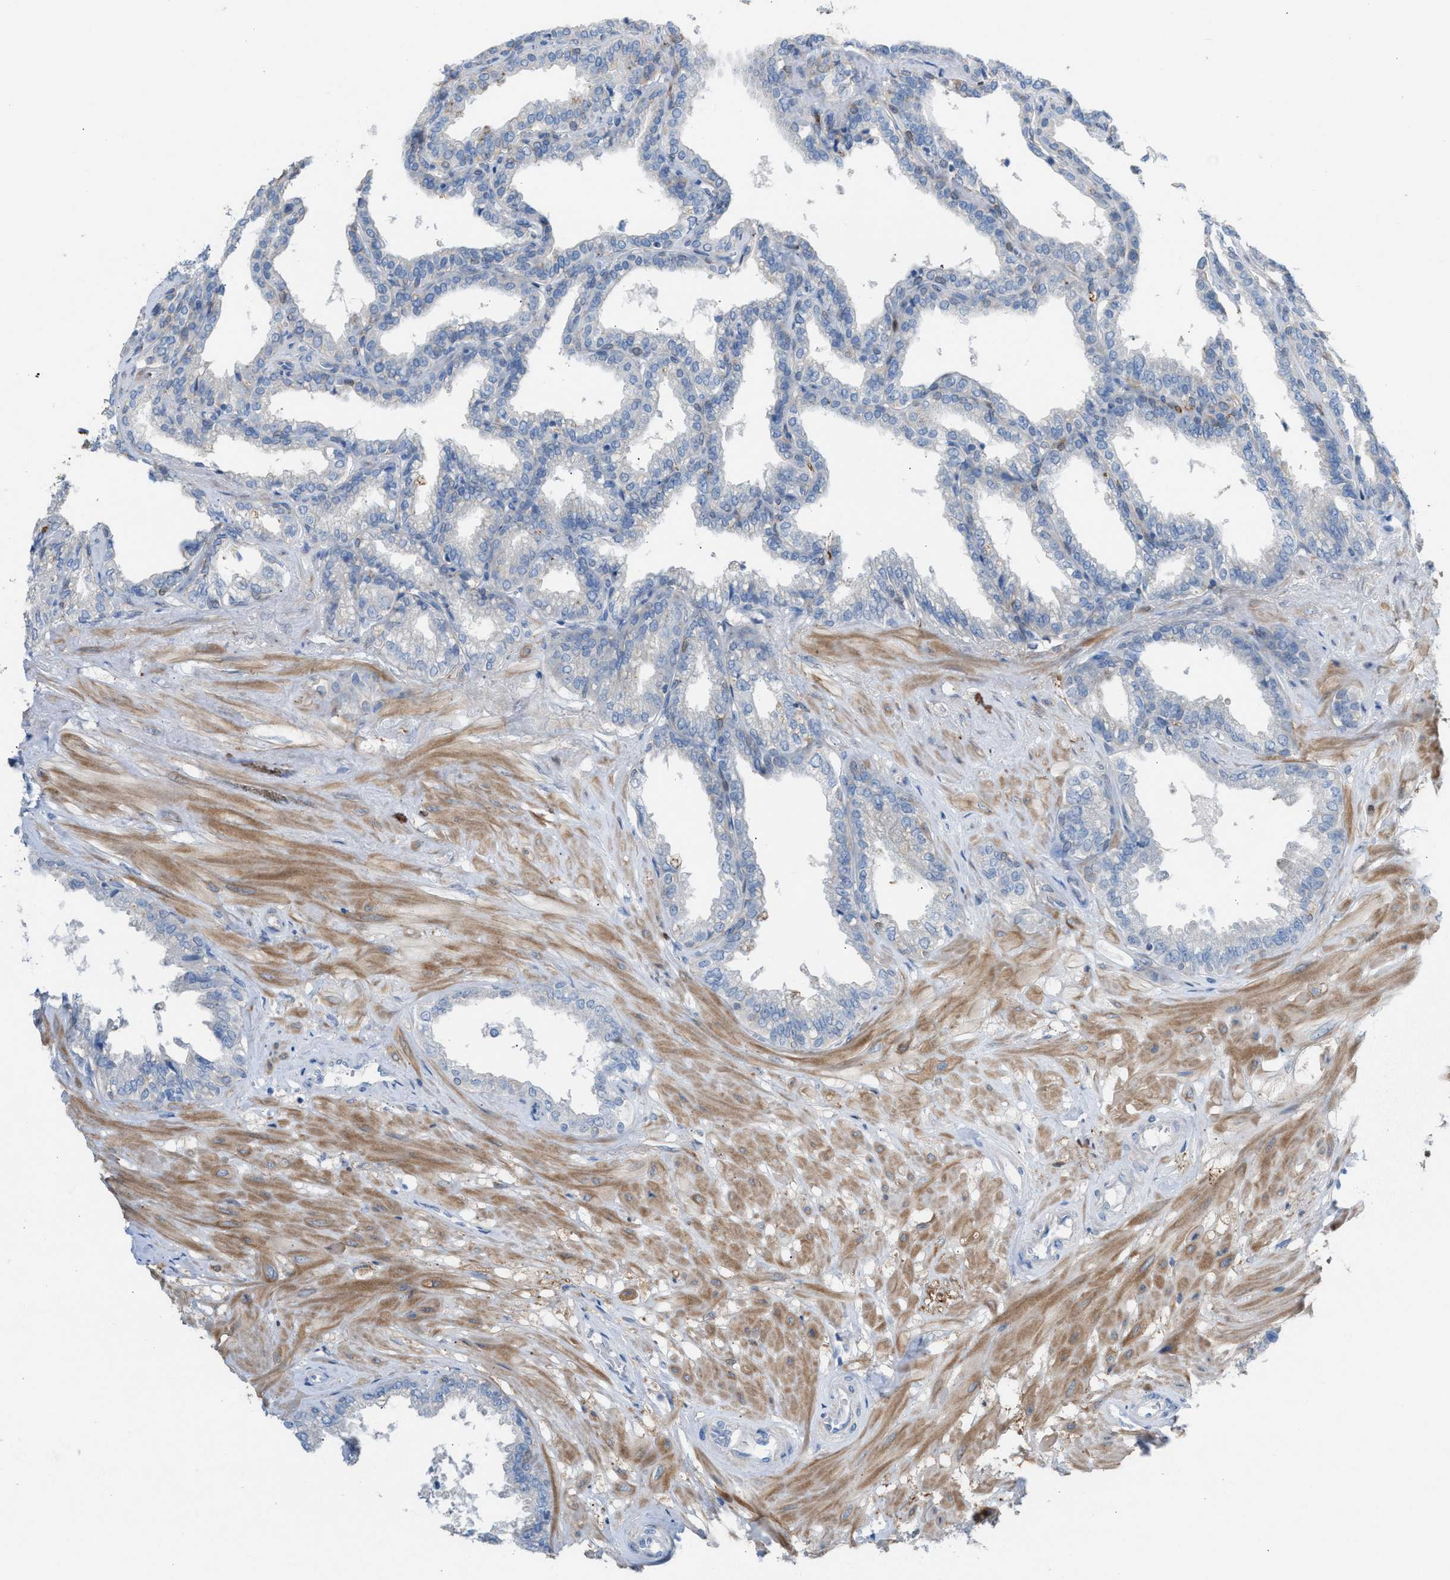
{"staining": {"intensity": "weak", "quantity": "<25%", "location": "cytoplasmic/membranous"}, "tissue": "seminal vesicle", "cell_type": "Glandular cells", "image_type": "normal", "snomed": [{"axis": "morphology", "description": "Normal tissue, NOS"}, {"axis": "topography", "description": "Seminal veicle"}], "caption": "Immunohistochemical staining of normal seminal vesicle demonstrates no significant staining in glandular cells.", "gene": "ASPA", "patient": {"sex": "male", "age": 46}}